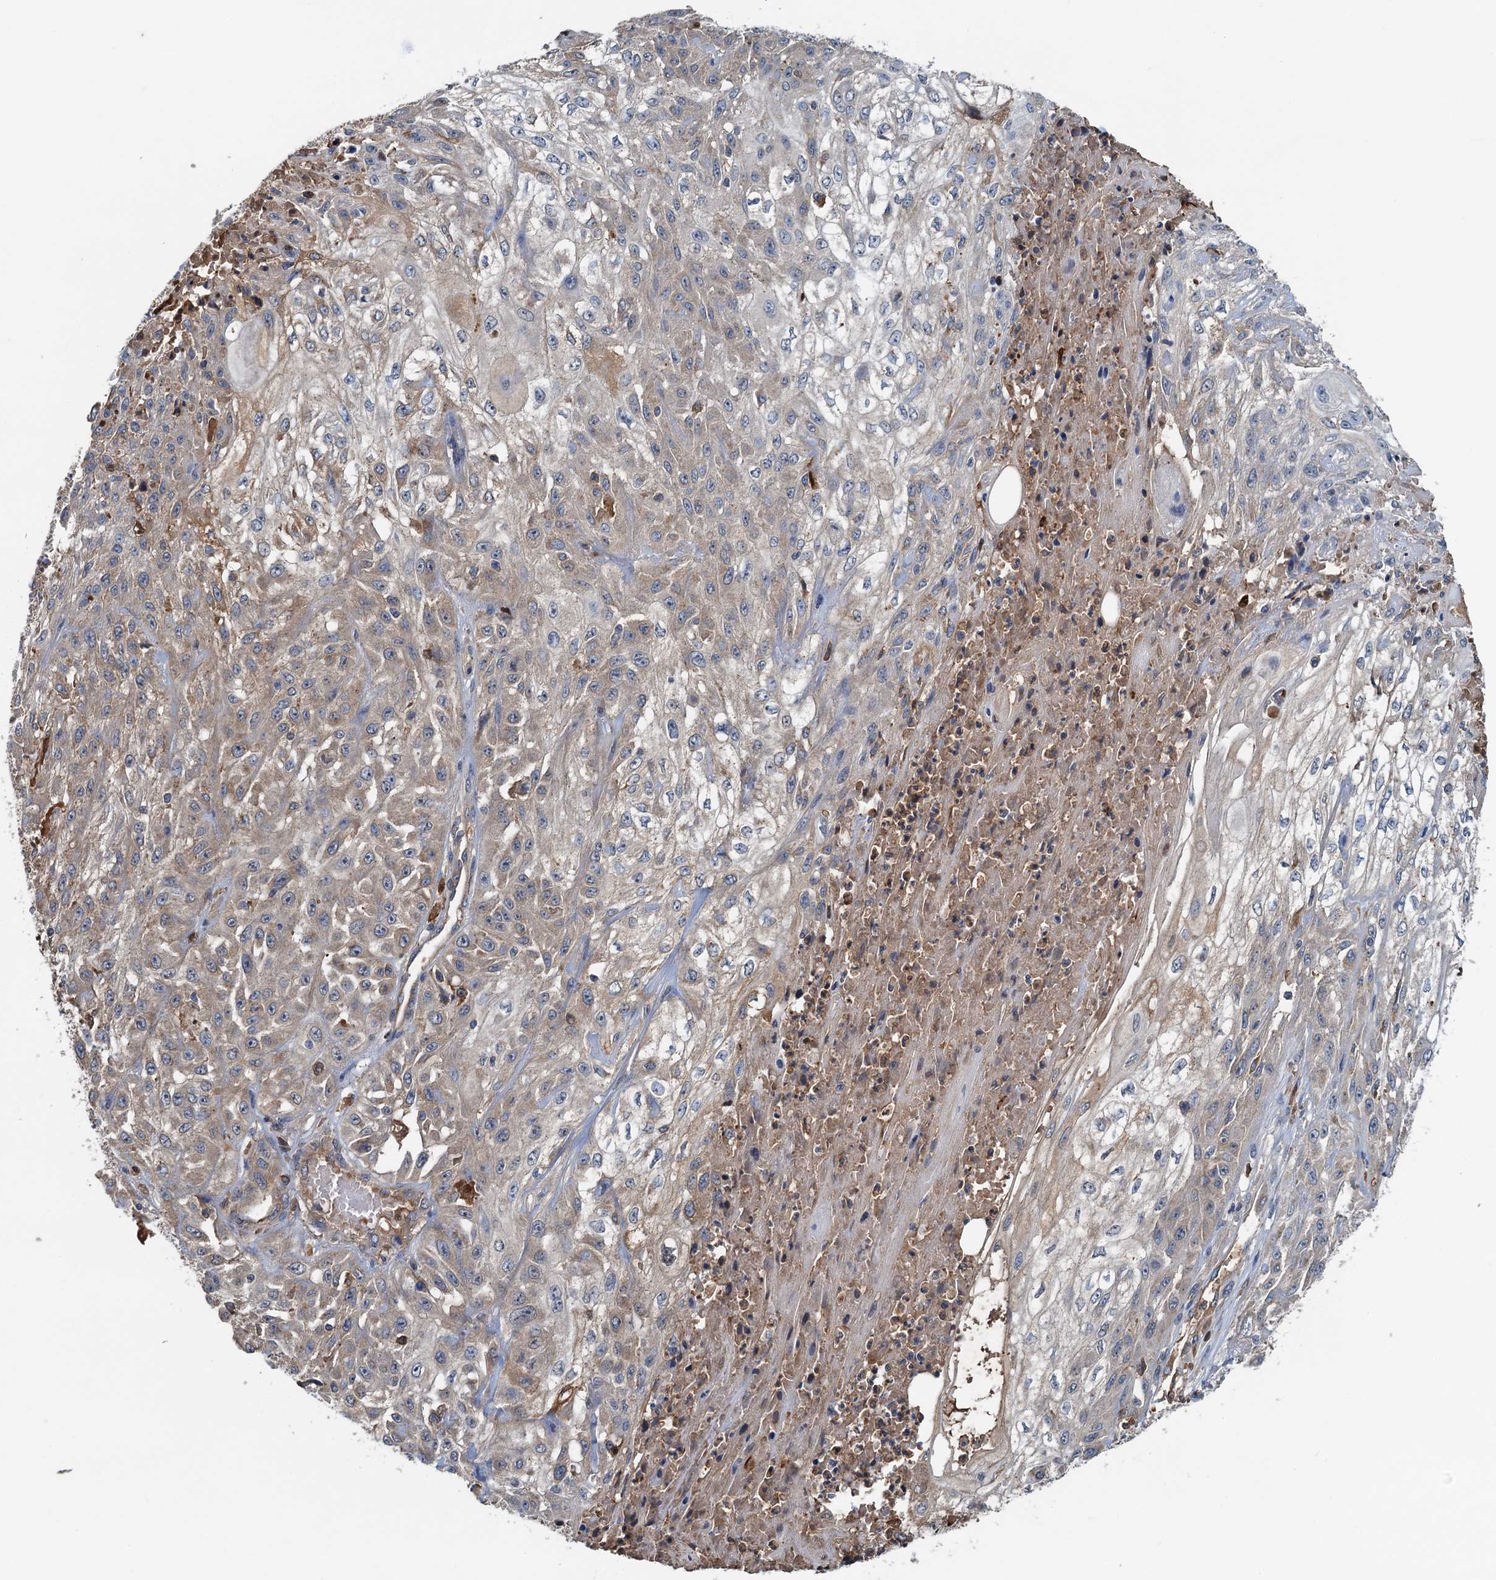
{"staining": {"intensity": "negative", "quantity": "none", "location": "none"}, "tissue": "skin cancer", "cell_type": "Tumor cells", "image_type": "cancer", "snomed": [{"axis": "morphology", "description": "Squamous cell carcinoma, NOS"}, {"axis": "morphology", "description": "Squamous cell carcinoma, metastatic, NOS"}, {"axis": "topography", "description": "Skin"}, {"axis": "topography", "description": "Lymph node"}], "caption": "This is a micrograph of immunohistochemistry staining of metastatic squamous cell carcinoma (skin), which shows no staining in tumor cells.", "gene": "LSM14B", "patient": {"sex": "male", "age": 75}}